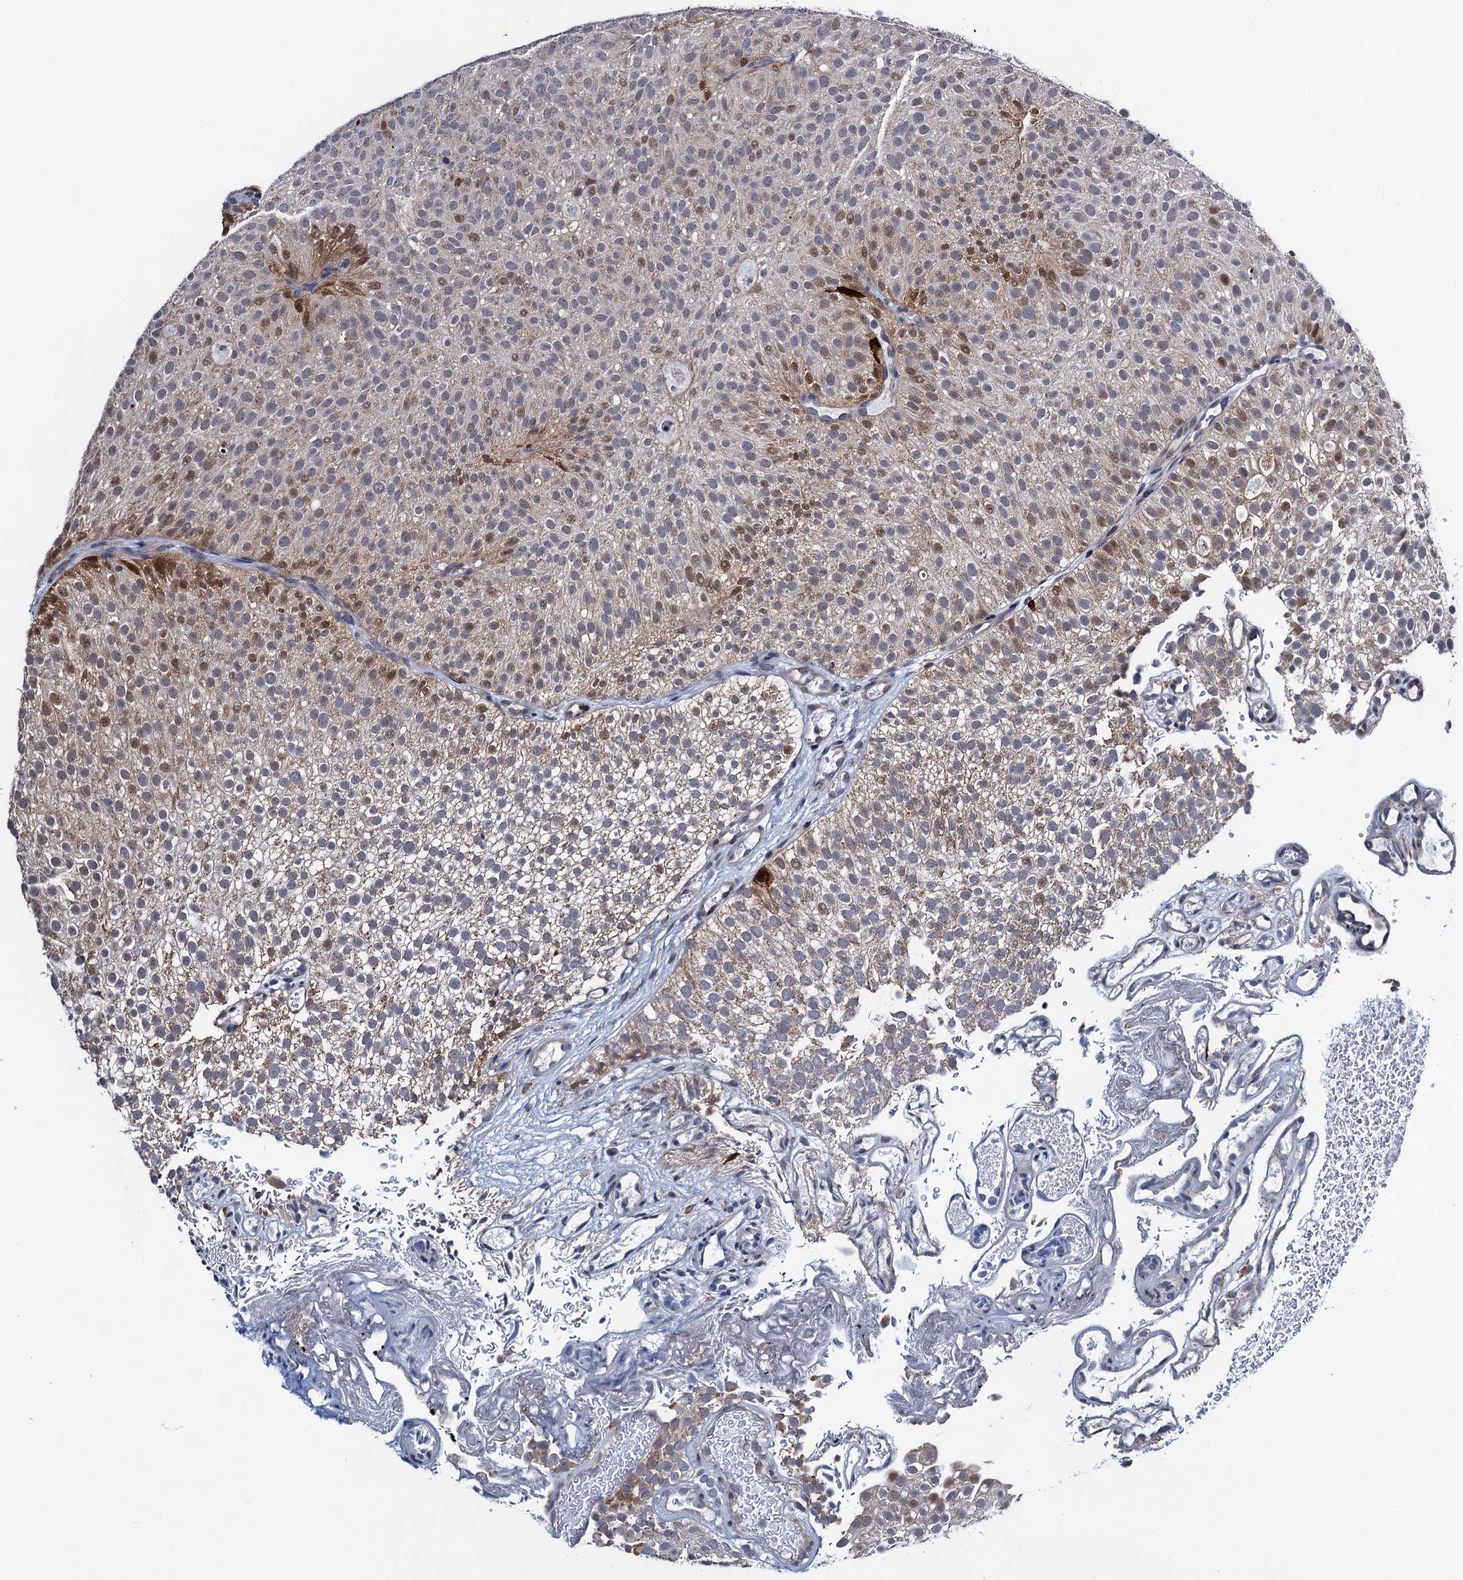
{"staining": {"intensity": "moderate", "quantity": "25%-75%", "location": "nuclear"}, "tissue": "urothelial cancer", "cell_type": "Tumor cells", "image_type": "cancer", "snomed": [{"axis": "morphology", "description": "Urothelial carcinoma, Low grade"}, {"axis": "topography", "description": "Urinary bladder"}], "caption": "Moderate nuclear protein staining is appreciated in about 25%-75% of tumor cells in urothelial cancer.", "gene": "FAM222A", "patient": {"sex": "male", "age": 78}}